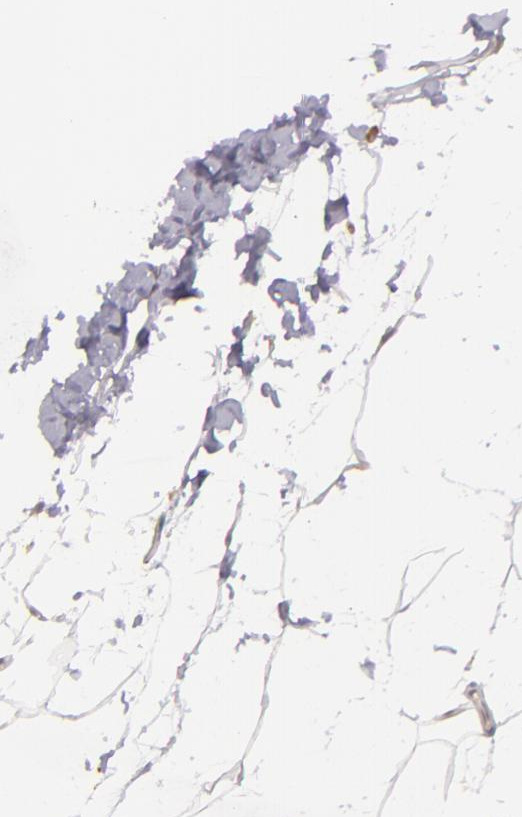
{"staining": {"intensity": "negative", "quantity": "none", "location": "none"}, "tissue": "adipose tissue", "cell_type": "Adipocytes", "image_type": "normal", "snomed": [{"axis": "morphology", "description": "Normal tissue, NOS"}, {"axis": "morphology", "description": "Duct carcinoma"}, {"axis": "topography", "description": "Breast"}, {"axis": "topography", "description": "Adipose tissue"}], "caption": "This is an immunohistochemistry histopathology image of unremarkable adipose tissue. There is no positivity in adipocytes.", "gene": "SYTL4", "patient": {"sex": "female", "age": 37}}